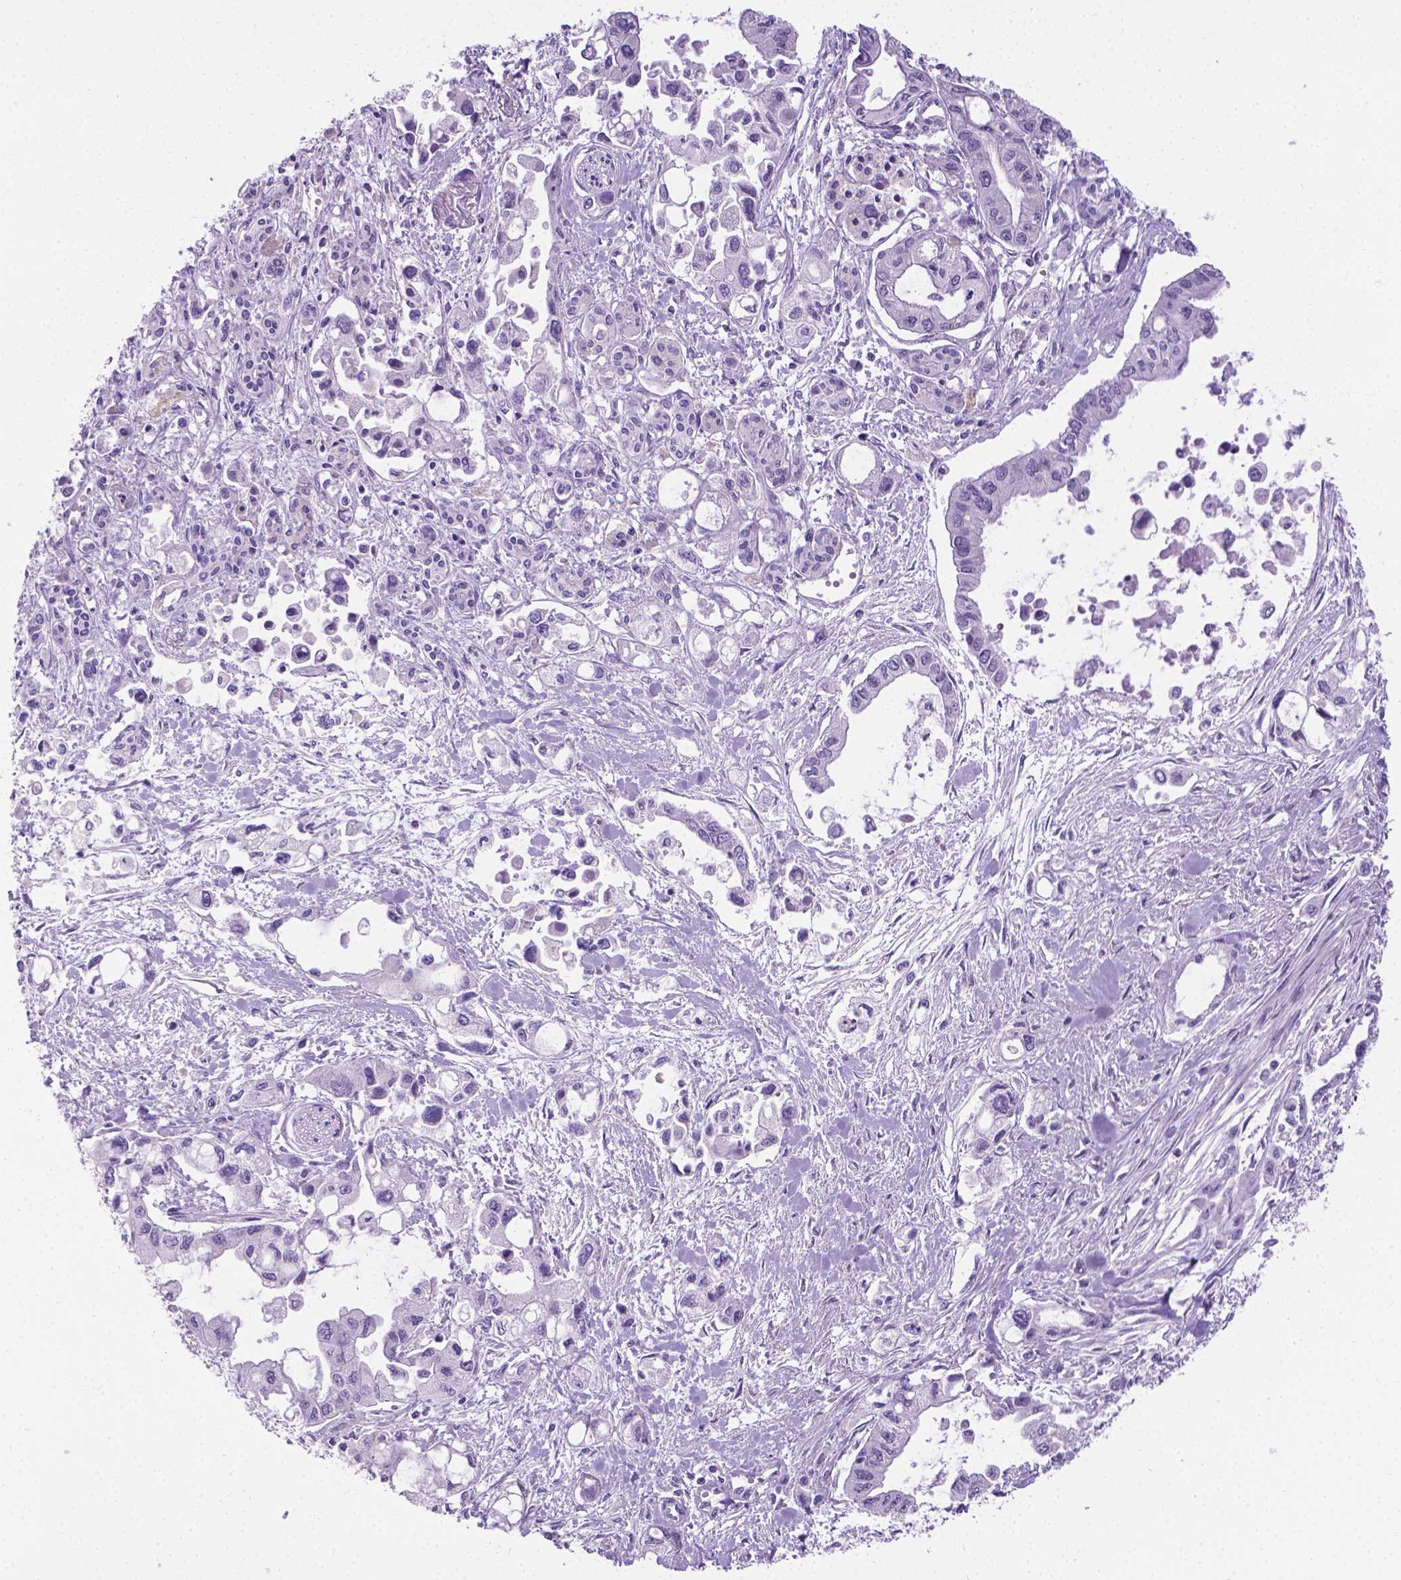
{"staining": {"intensity": "negative", "quantity": "none", "location": "none"}, "tissue": "pancreatic cancer", "cell_type": "Tumor cells", "image_type": "cancer", "snomed": [{"axis": "morphology", "description": "Adenocarcinoma, NOS"}, {"axis": "topography", "description": "Pancreas"}], "caption": "The histopathology image displays no staining of tumor cells in pancreatic cancer.", "gene": "PNMA2", "patient": {"sex": "female", "age": 61}}